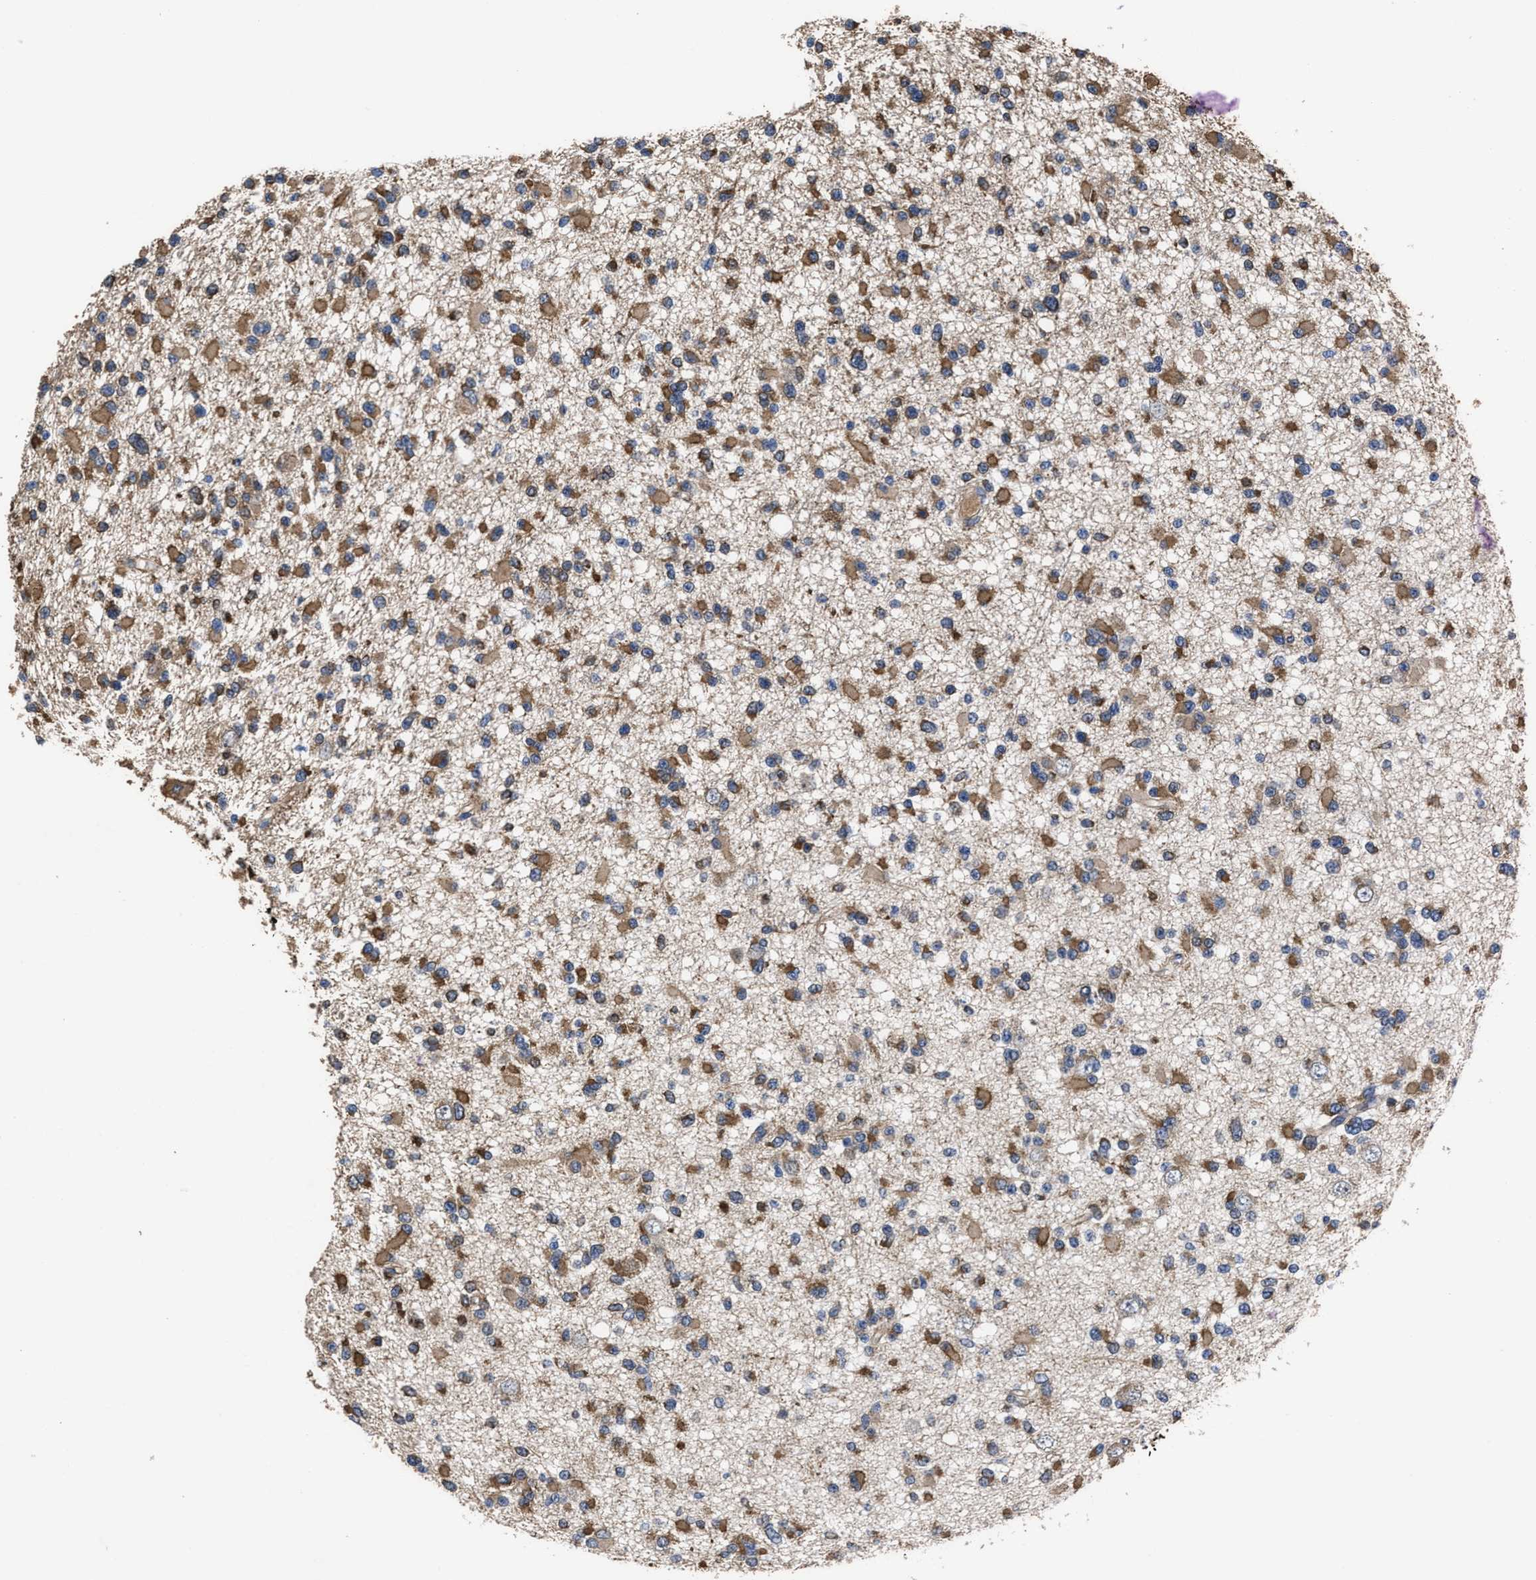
{"staining": {"intensity": "moderate", "quantity": ">75%", "location": "cytoplasmic/membranous"}, "tissue": "glioma", "cell_type": "Tumor cells", "image_type": "cancer", "snomed": [{"axis": "morphology", "description": "Glioma, malignant, Low grade"}, {"axis": "topography", "description": "Brain"}], "caption": "This micrograph demonstrates immunohistochemistry (IHC) staining of human glioma, with medium moderate cytoplasmic/membranous staining in about >75% of tumor cells.", "gene": "IDNK", "patient": {"sex": "female", "age": 22}}